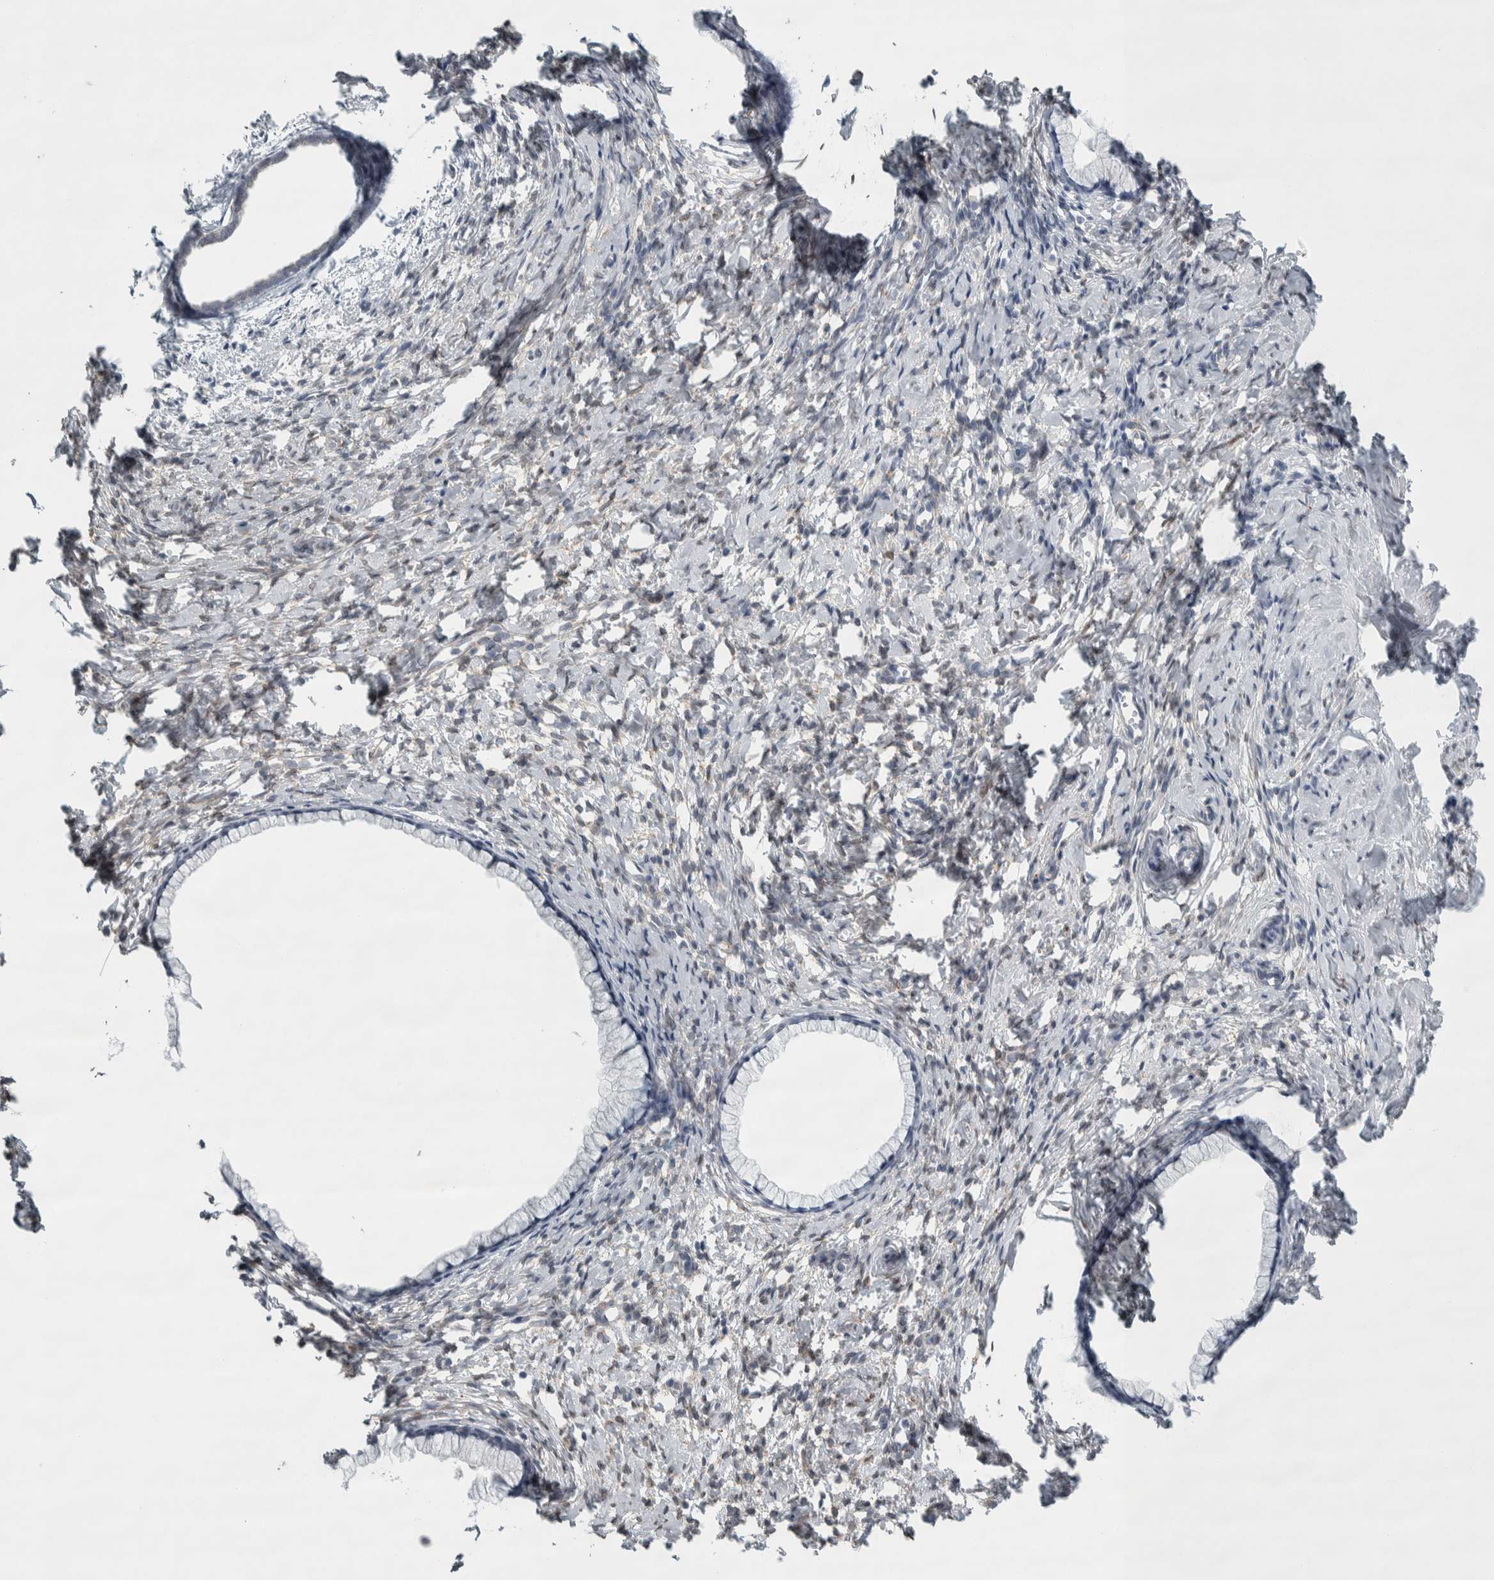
{"staining": {"intensity": "moderate", "quantity": "<25%", "location": "cytoplasmic/membranous"}, "tissue": "cervix", "cell_type": "Glandular cells", "image_type": "normal", "snomed": [{"axis": "morphology", "description": "Normal tissue, NOS"}, {"axis": "topography", "description": "Cervix"}], "caption": "A brown stain shows moderate cytoplasmic/membranous expression of a protein in glandular cells of normal cervix.", "gene": "SIGMAR1", "patient": {"sex": "female", "age": 75}}